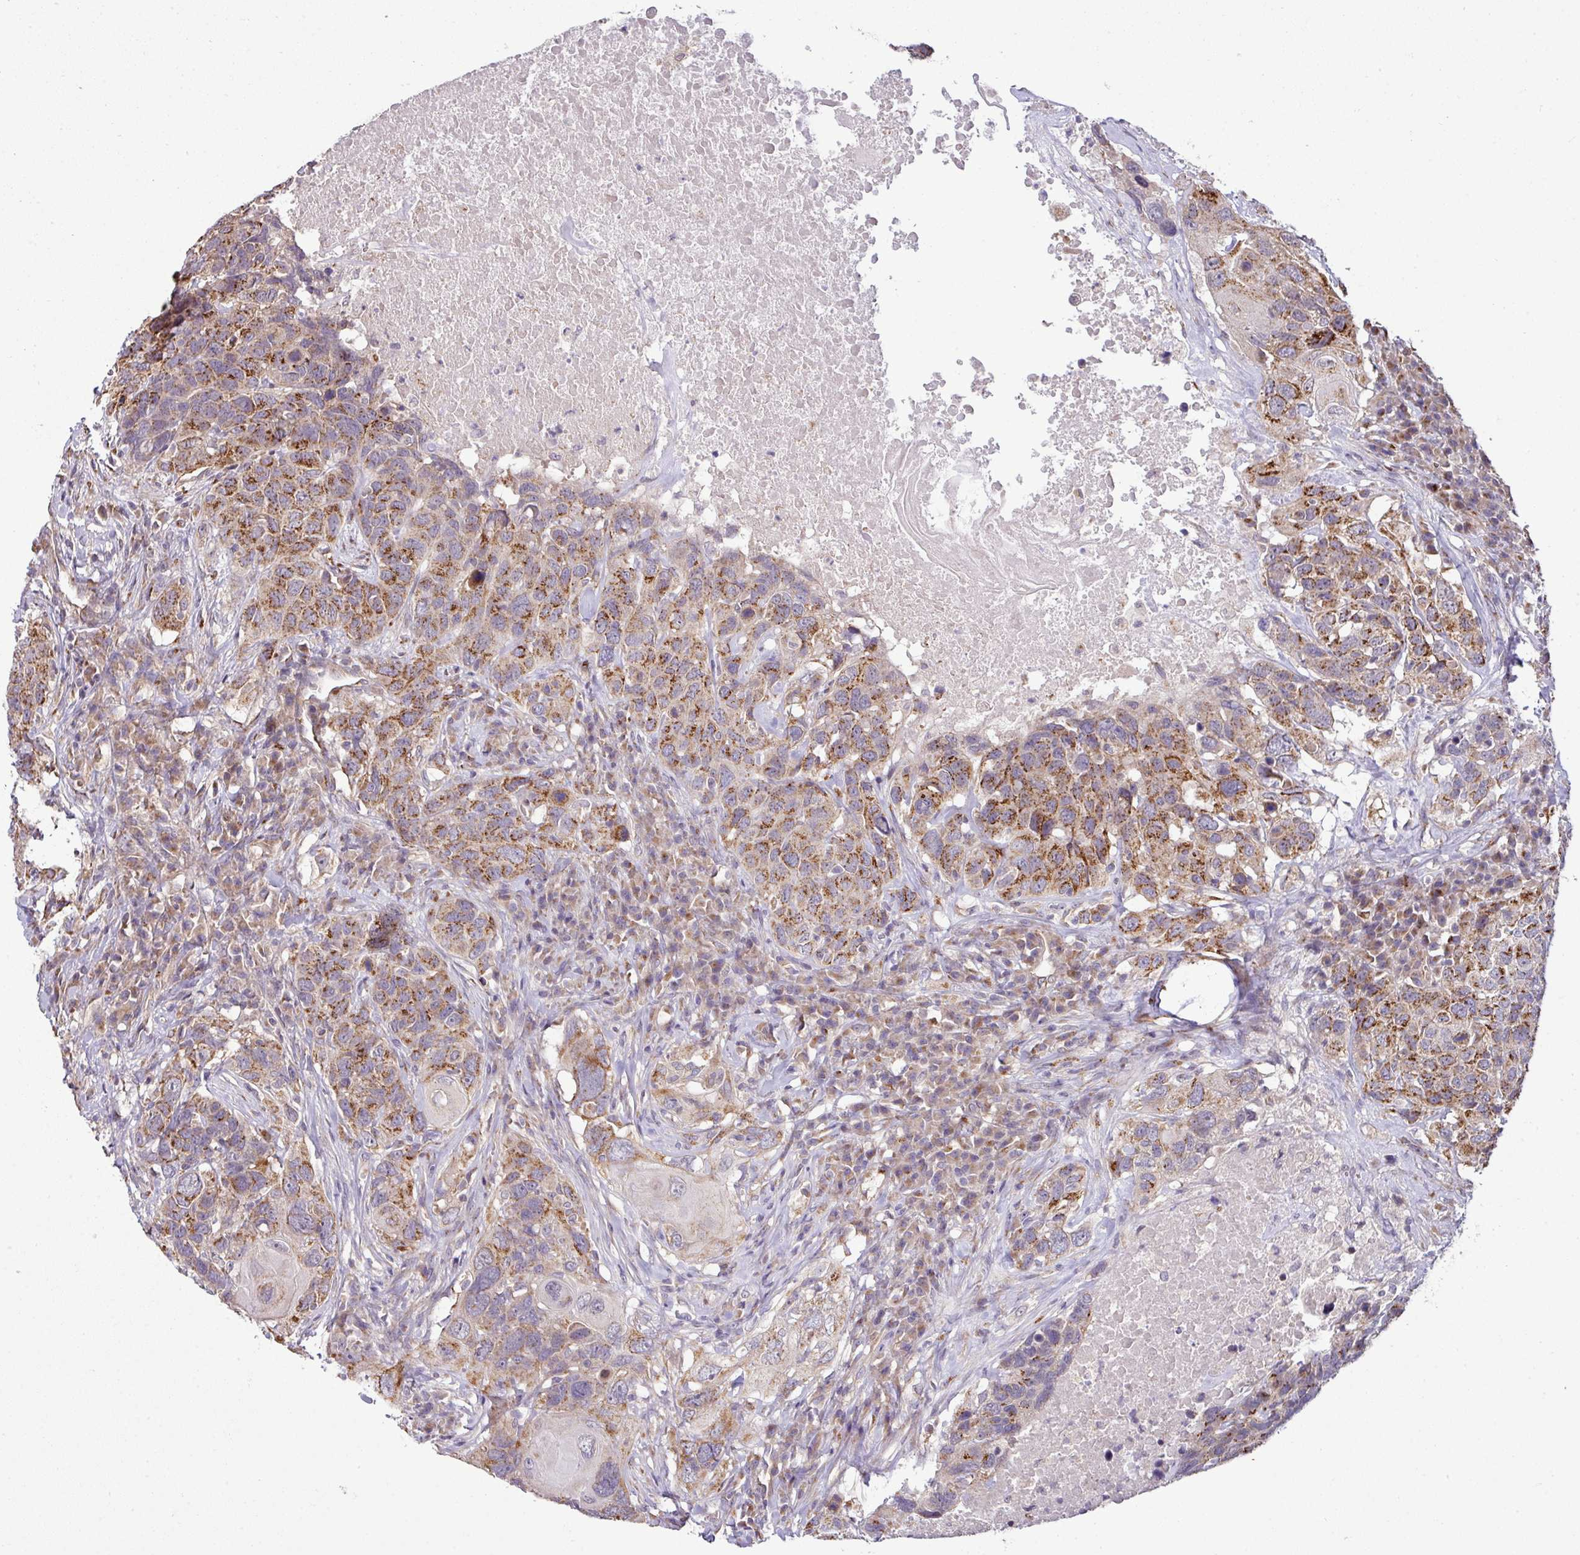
{"staining": {"intensity": "strong", "quantity": ">75%", "location": "cytoplasmic/membranous"}, "tissue": "head and neck cancer", "cell_type": "Tumor cells", "image_type": "cancer", "snomed": [{"axis": "morphology", "description": "Squamous cell carcinoma, NOS"}, {"axis": "topography", "description": "Head-Neck"}], "caption": "Protein staining displays strong cytoplasmic/membranous expression in approximately >75% of tumor cells in head and neck cancer (squamous cell carcinoma).", "gene": "TIMMDC1", "patient": {"sex": "male", "age": 66}}